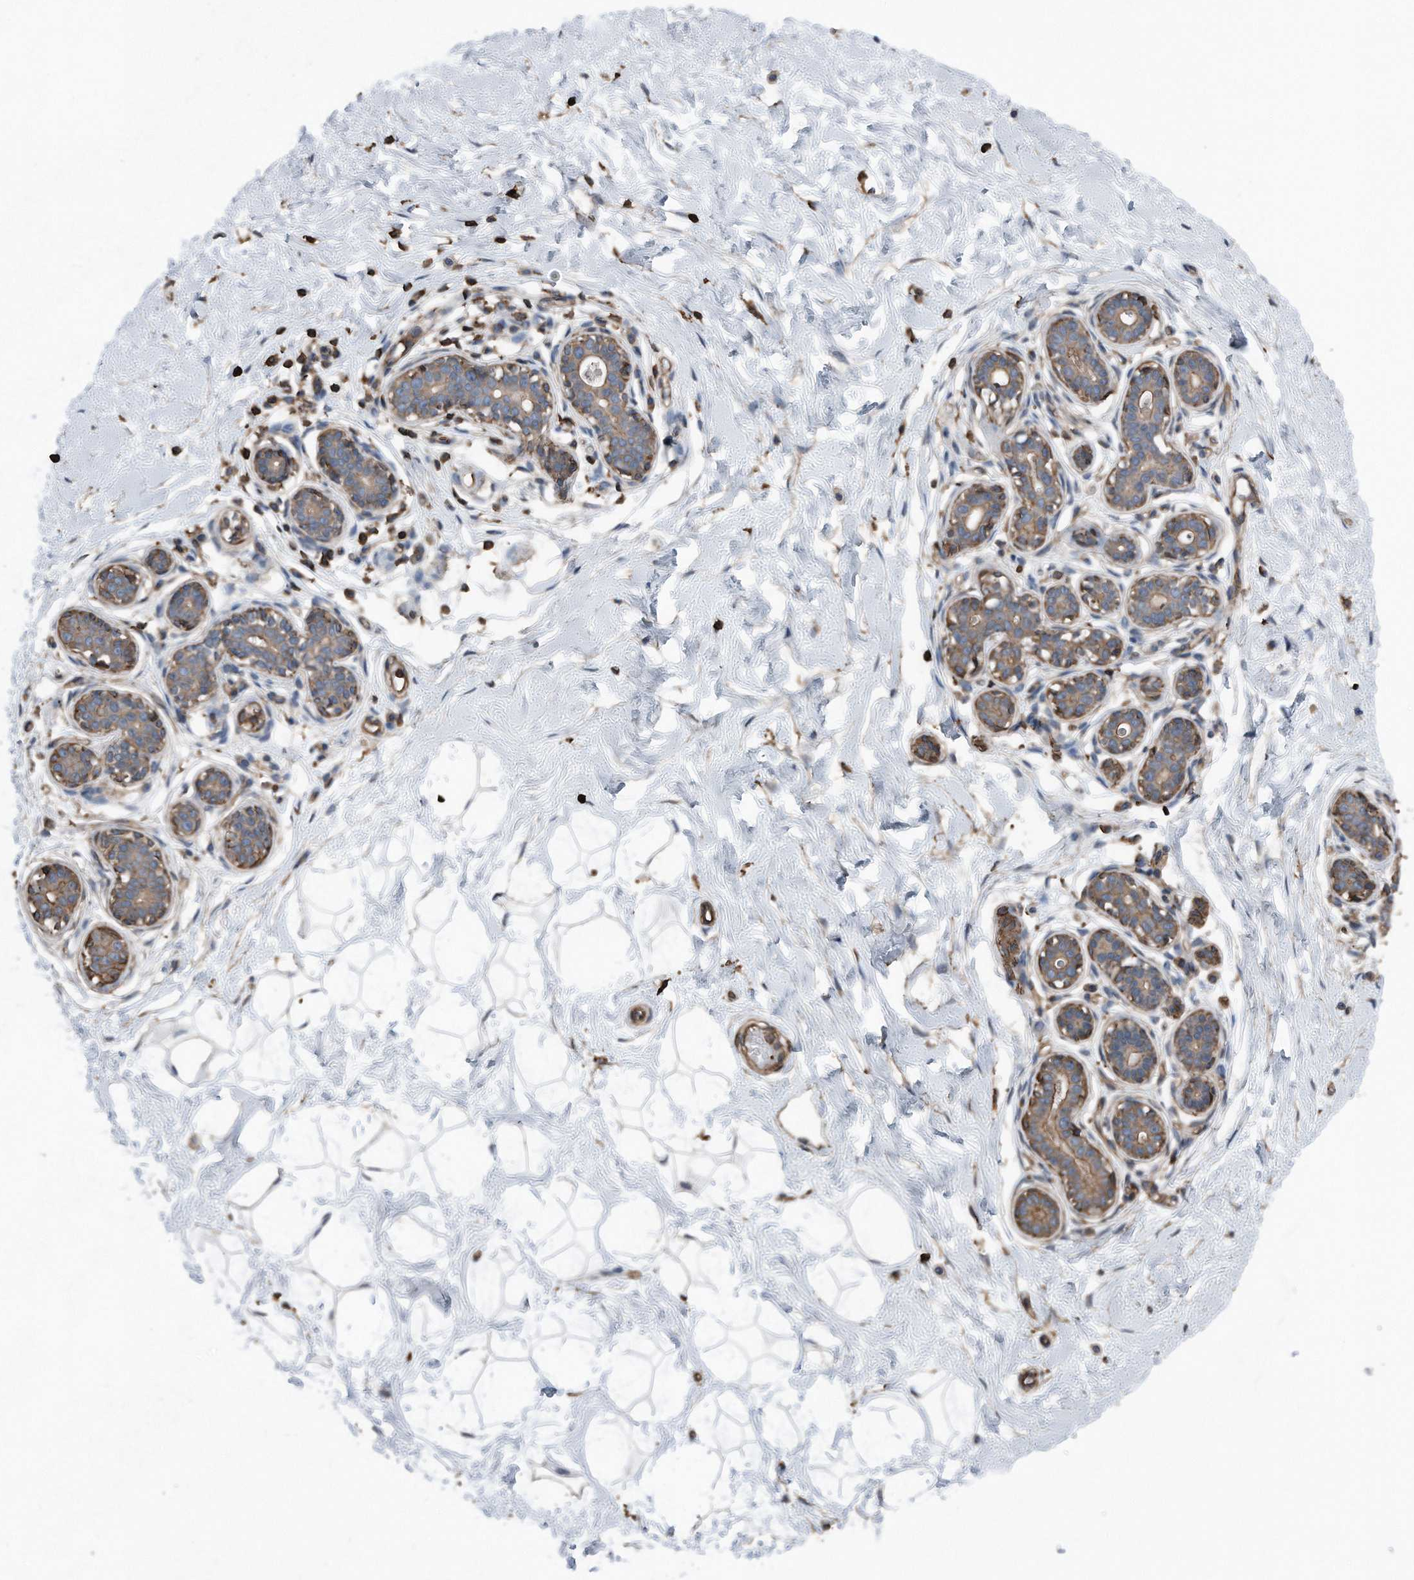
{"staining": {"intensity": "negative", "quantity": "none", "location": "none"}, "tissue": "breast", "cell_type": "Adipocytes", "image_type": "normal", "snomed": [{"axis": "morphology", "description": "Normal tissue, NOS"}, {"axis": "morphology", "description": "Adenoma, NOS"}, {"axis": "topography", "description": "Breast"}], "caption": "DAB (3,3'-diaminobenzidine) immunohistochemical staining of unremarkable human breast shows no significant positivity in adipocytes. (DAB (3,3'-diaminobenzidine) immunohistochemistry (IHC) with hematoxylin counter stain).", "gene": "RSPO3", "patient": {"sex": "female", "age": 23}}